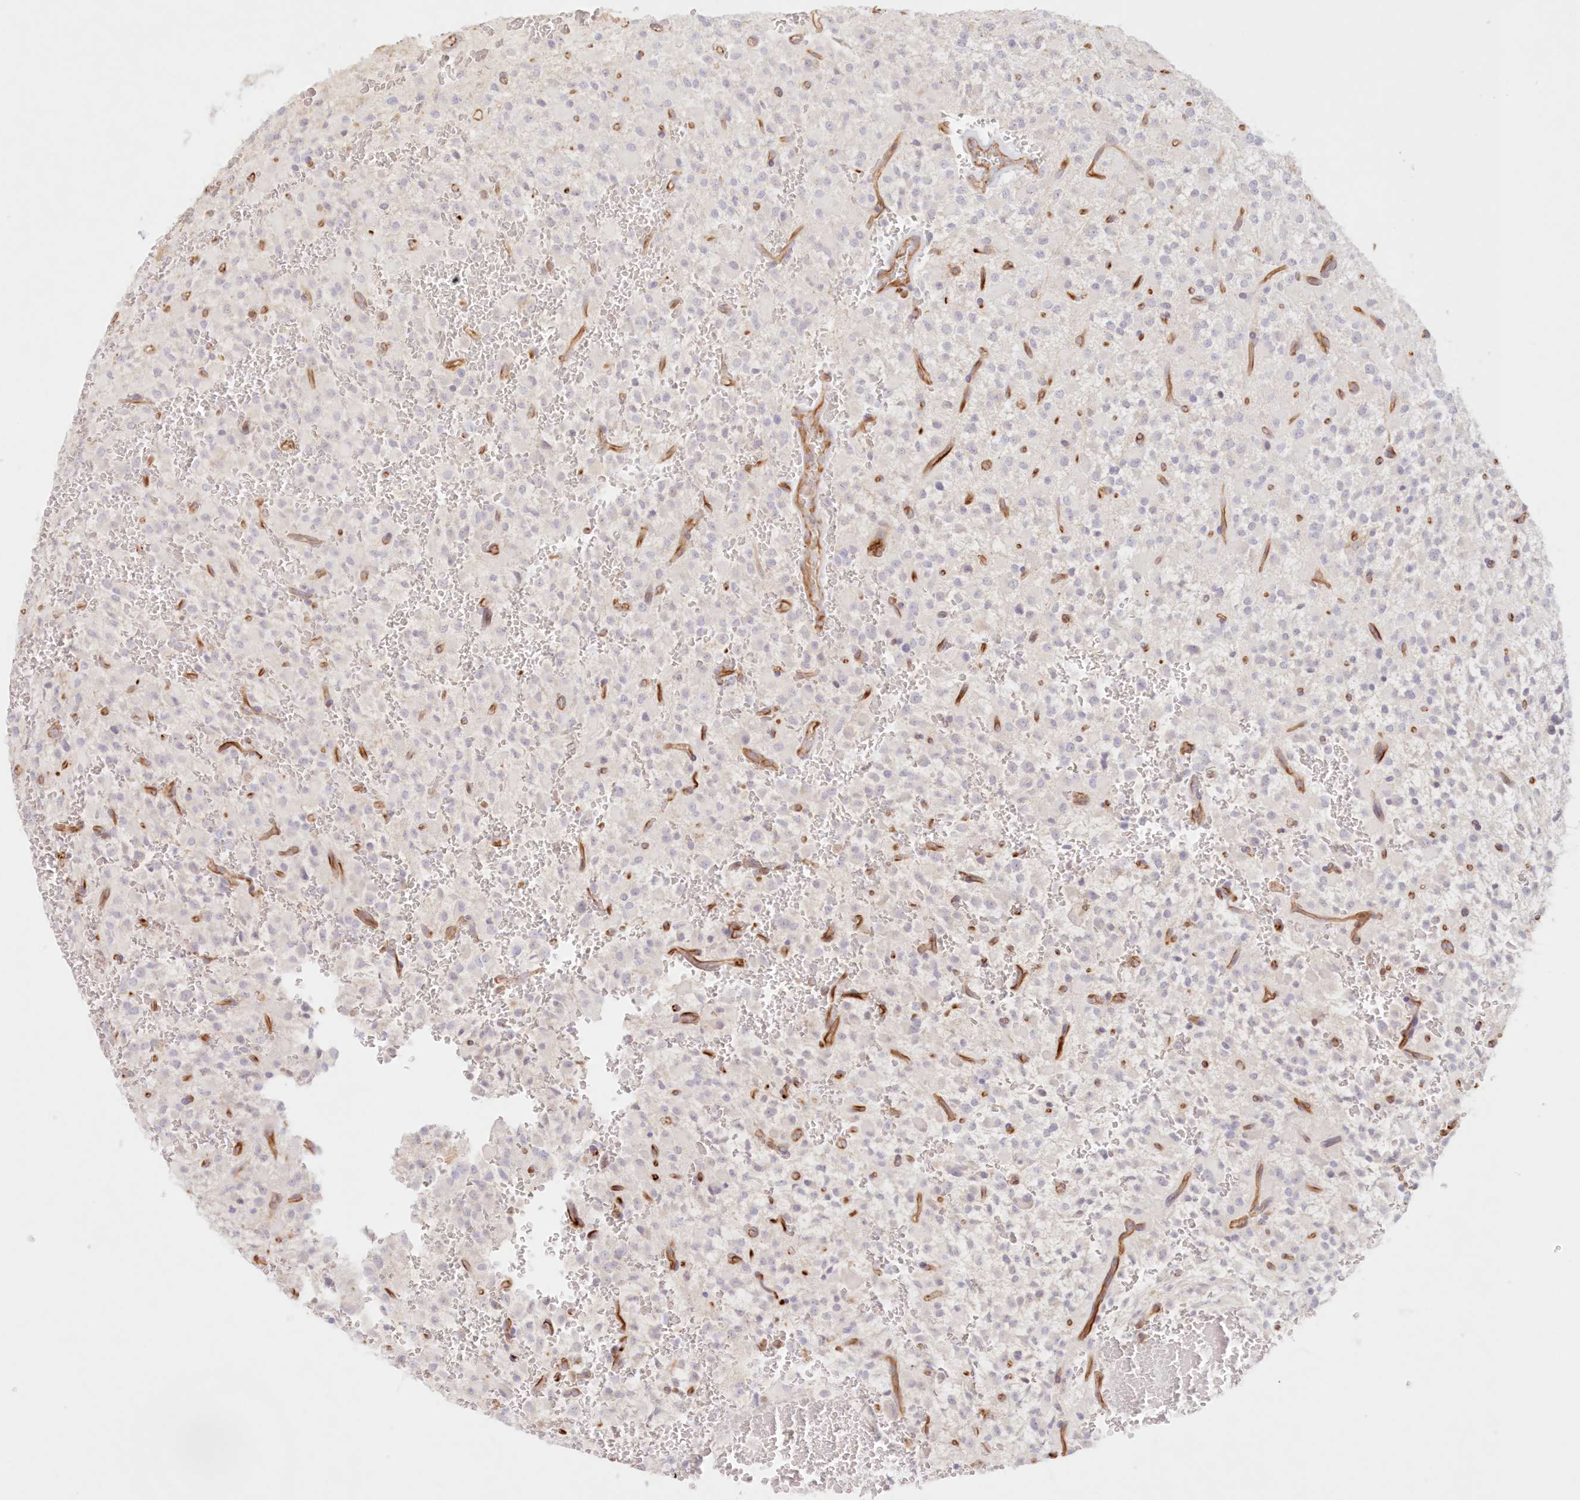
{"staining": {"intensity": "negative", "quantity": "none", "location": "none"}, "tissue": "glioma", "cell_type": "Tumor cells", "image_type": "cancer", "snomed": [{"axis": "morphology", "description": "Glioma, malignant, High grade"}, {"axis": "topography", "description": "Brain"}], "caption": "DAB immunohistochemical staining of malignant glioma (high-grade) shows no significant expression in tumor cells.", "gene": "DMRTB1", "patient": {"sex": "male", "age": 34}}